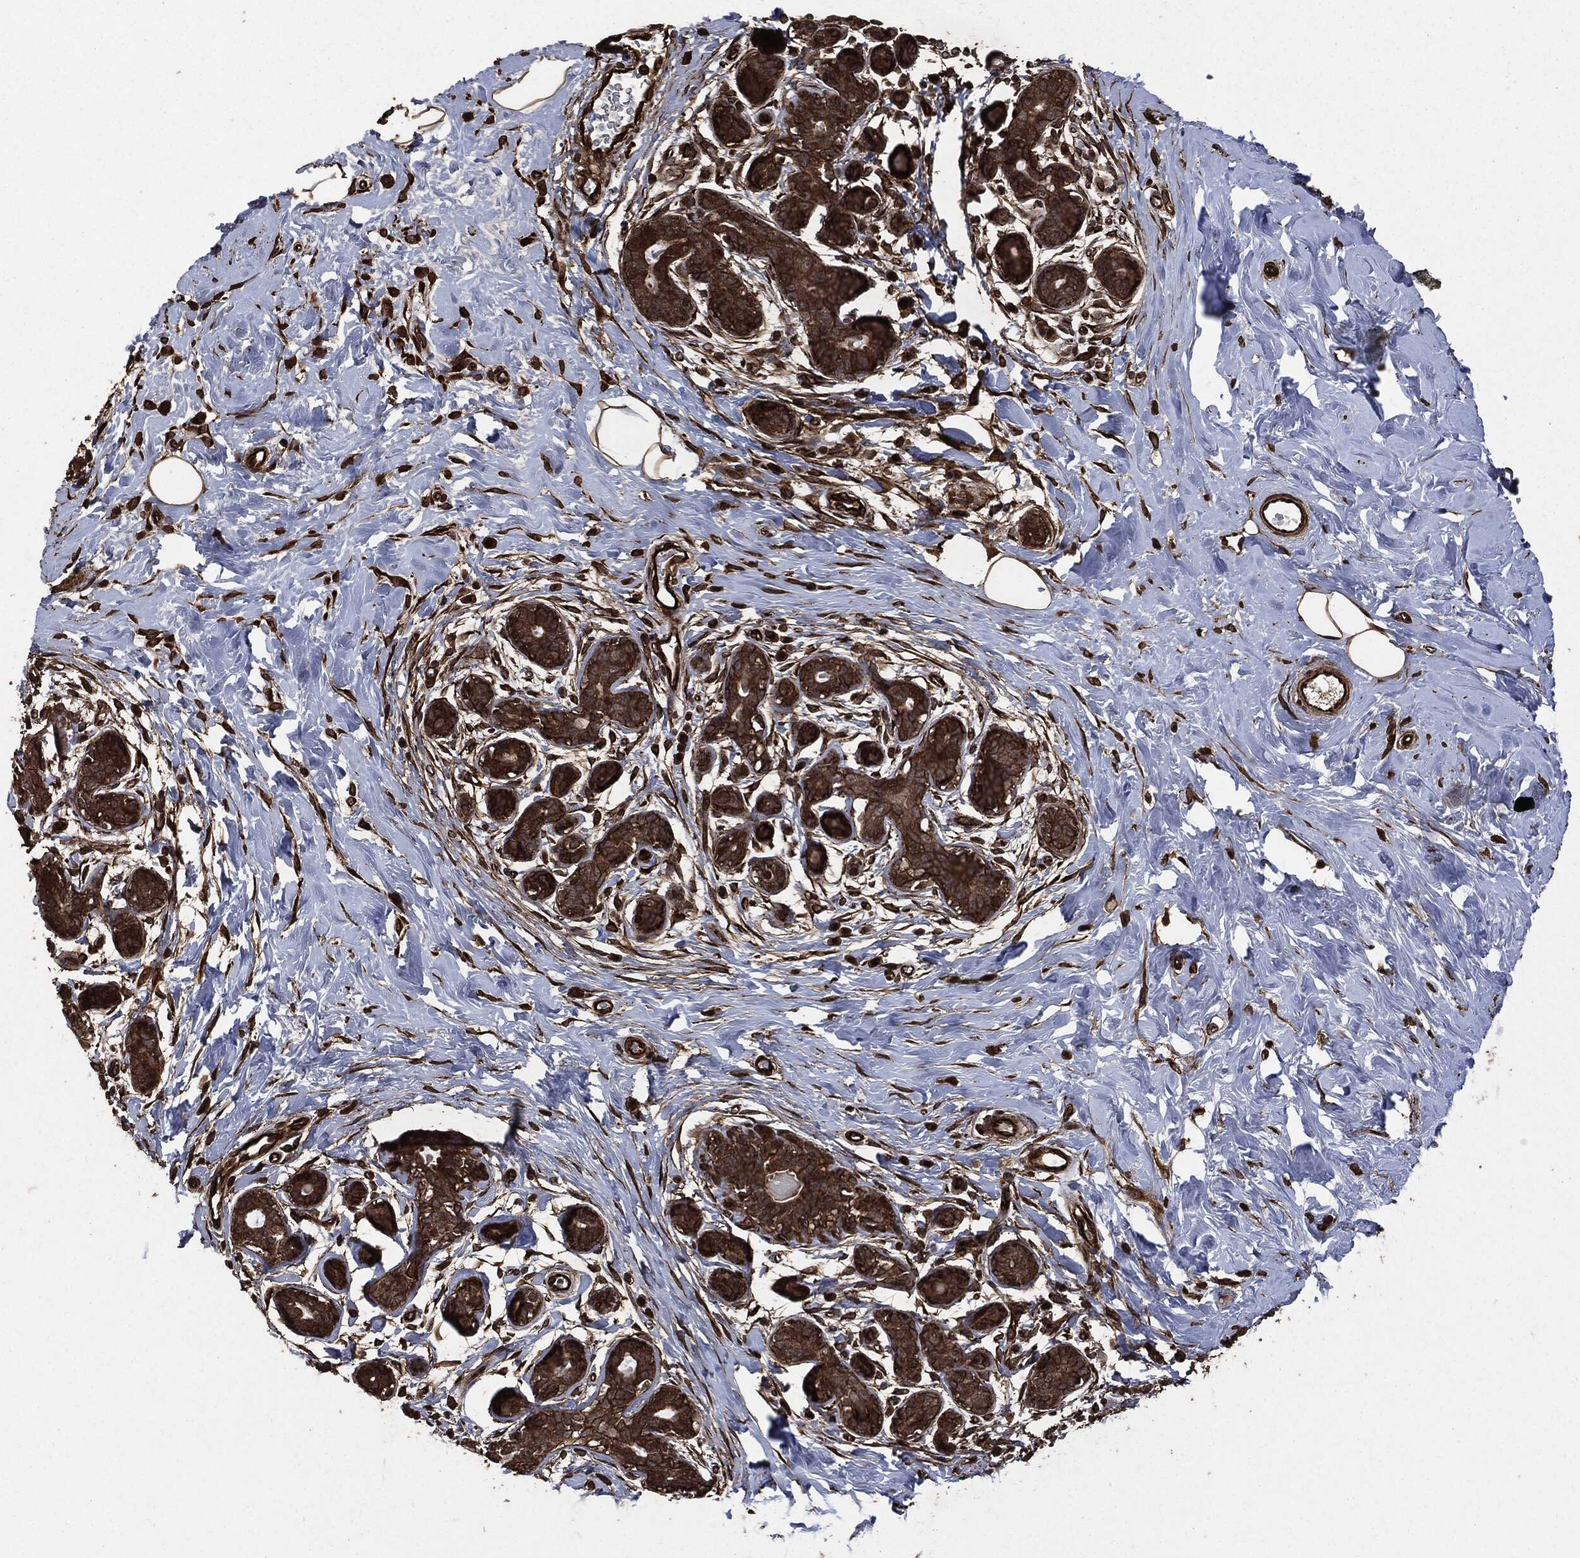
{"staining": {"intensity": "strong", "quantity": ">75%", "location": "cytoplasmic/membranous,nuclear"}, "tissue": "breast", "cell_type": "Adipocytes", "image_type": "normal", "snomed": [{"axis": "morphology", "description": "Normal tissue, NOS"}, {"axis": "topography", "description": "Breast"}], "caption": "Immunohistochemical staining of benign breast displays strong cytoplasmic/membranous,nuclear protein staining in approximately >75% of adipocytes. Using DAB (3,3'-diaminobenzidine) (brown) and hematoxylin (blue) stains, captured at high magnification using brightfield microscopy.", "gene": "HRAS", "patient": {"sex": "female", "age": 43}}